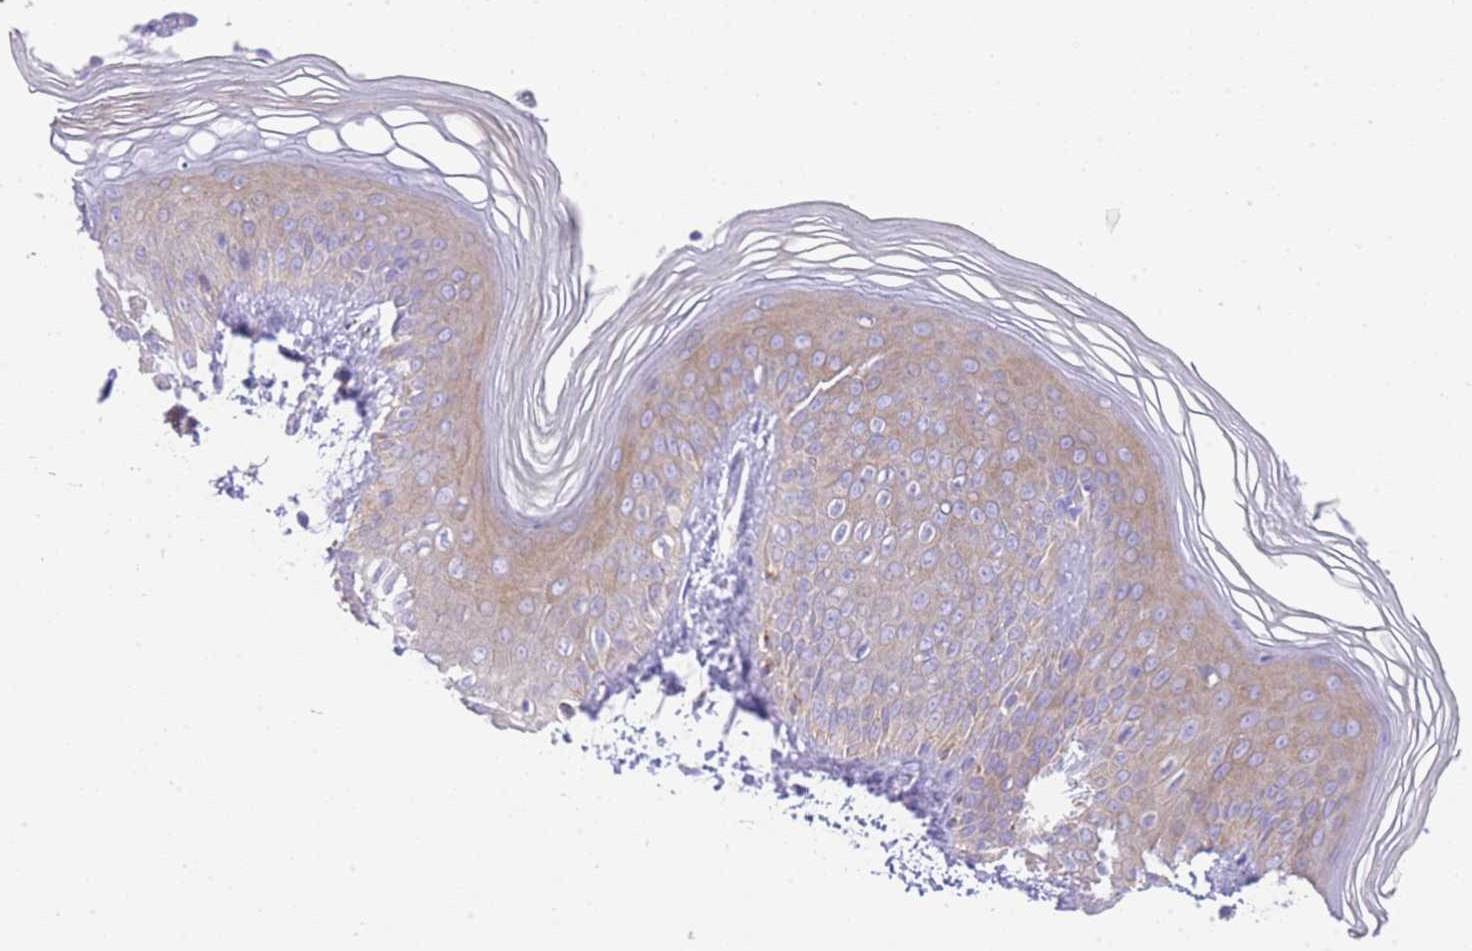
{"staining": {"intensity": "moderate", "quantity": "25%-75%", "location": "cytoplasmic/membranous"}, "tissue": "skin", "cell_type": "Epidermal cells", "image_type": "normal", "snomed": [{"axis": "morphology", "description": "Normal tissue, NOS"}, {"axis": "morphology", "description": "Inflammation, NOS"}, {"axis": "topography", "description": "Soft tissue"}, {"axis": "topography", "description": "Anal"}], "caption": "Epidermal cells show medium levels of moderate cytoplasmic/membranous positivity in about 25%-75% of cells in normal skin. The protein is stained brown, and the nuclei are stained in blue (DAB (3,3'-diaminobenzidine) IHC with brightfield microscopy, high magnification).", "gene": "ACSM4", "patient": {"sex": "female", "age": 15}}